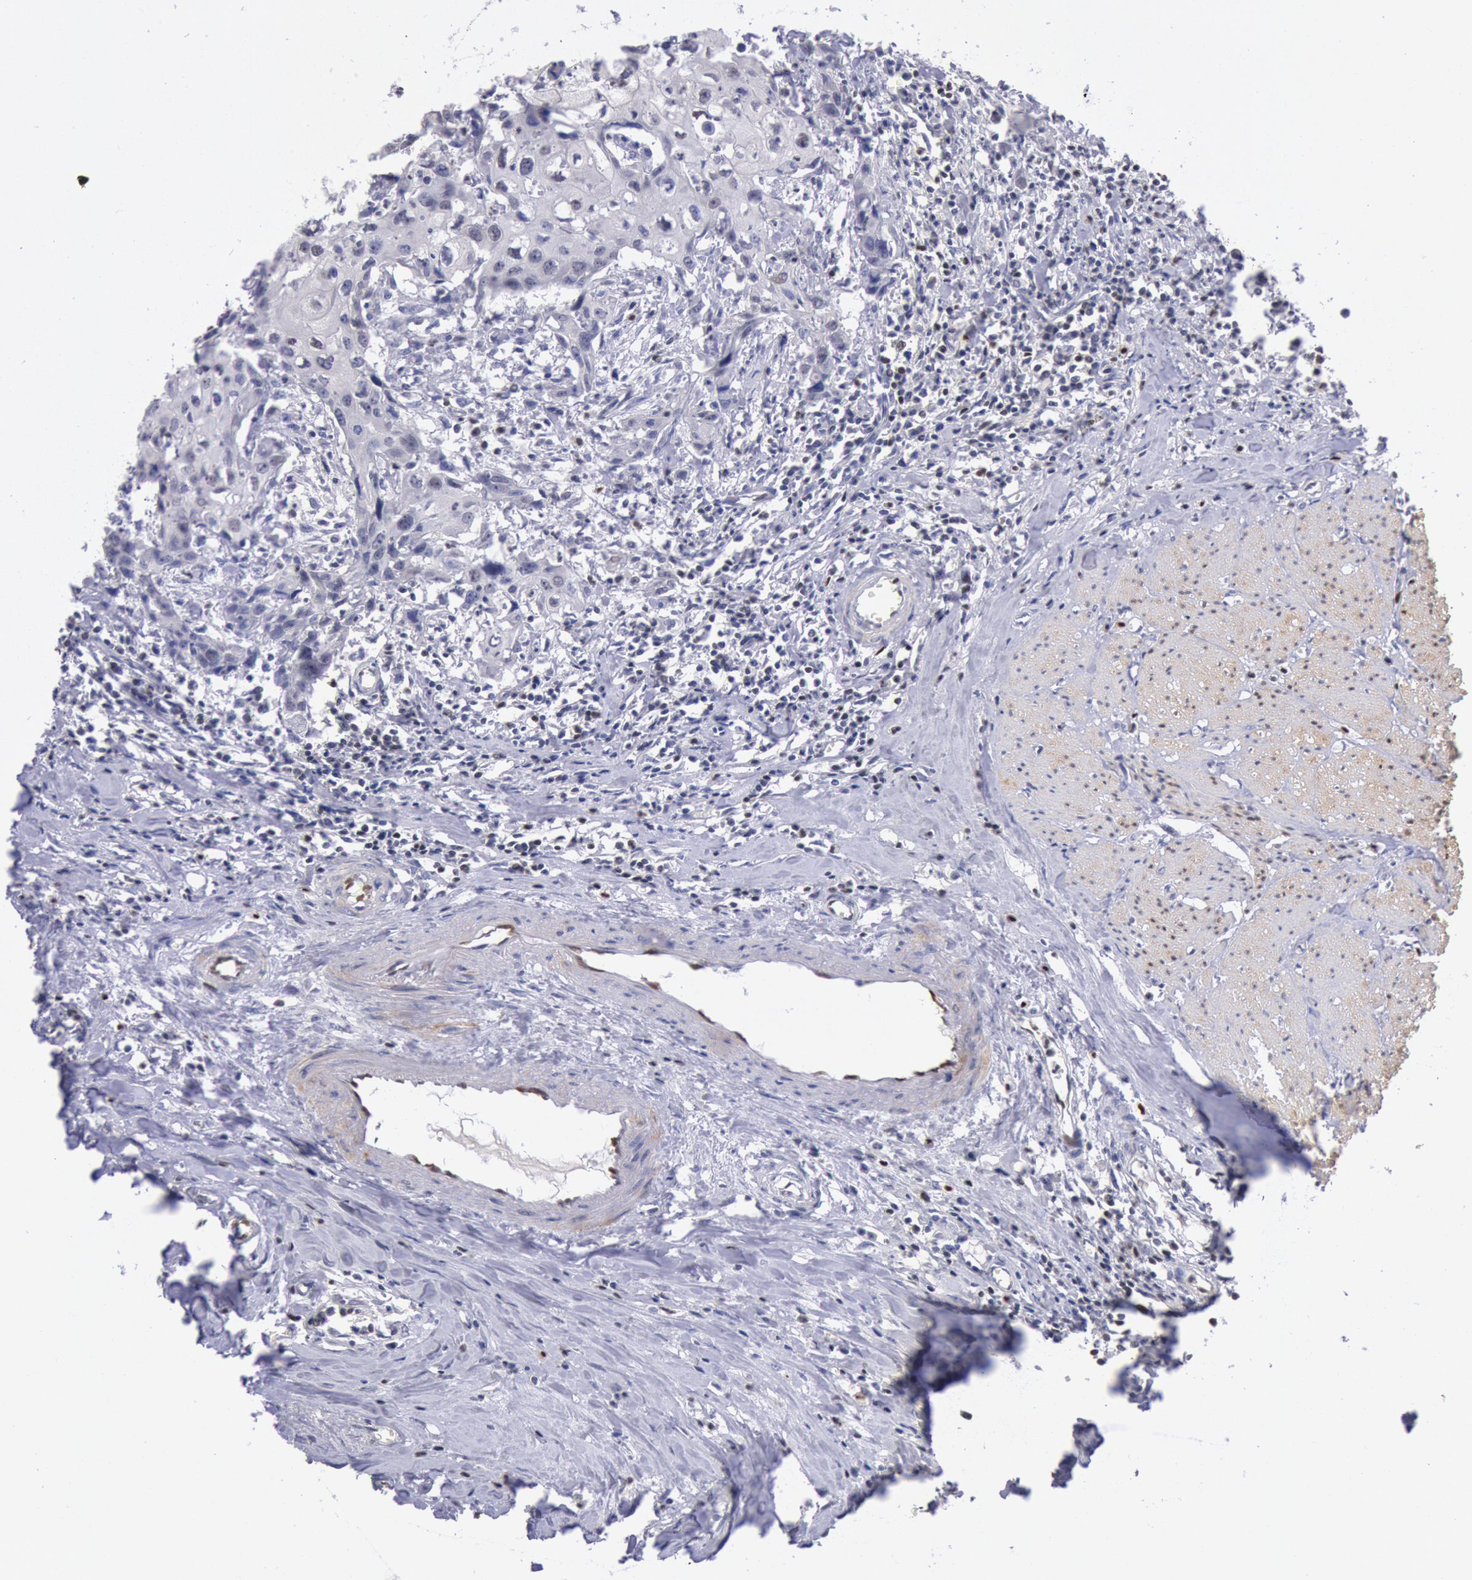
{"staining": {"intensity": "negative", "quantity": "none", "location": "none"}, "tissue": "urothelial cancer", "cell_type": "Tumor cells", "image_type": "cancer", "snomed": [{"axis": "morphology", "description": "Urothelial carcinoma, High grade"}, {"axis": "topography", "description": "Urinary bladder"}], "caption": "A micrograph of human urothelial cancer is negative for staining in tumor cells.", "gene": "RPS6KA5", "patient": {"sex": "male", "age": 54}}